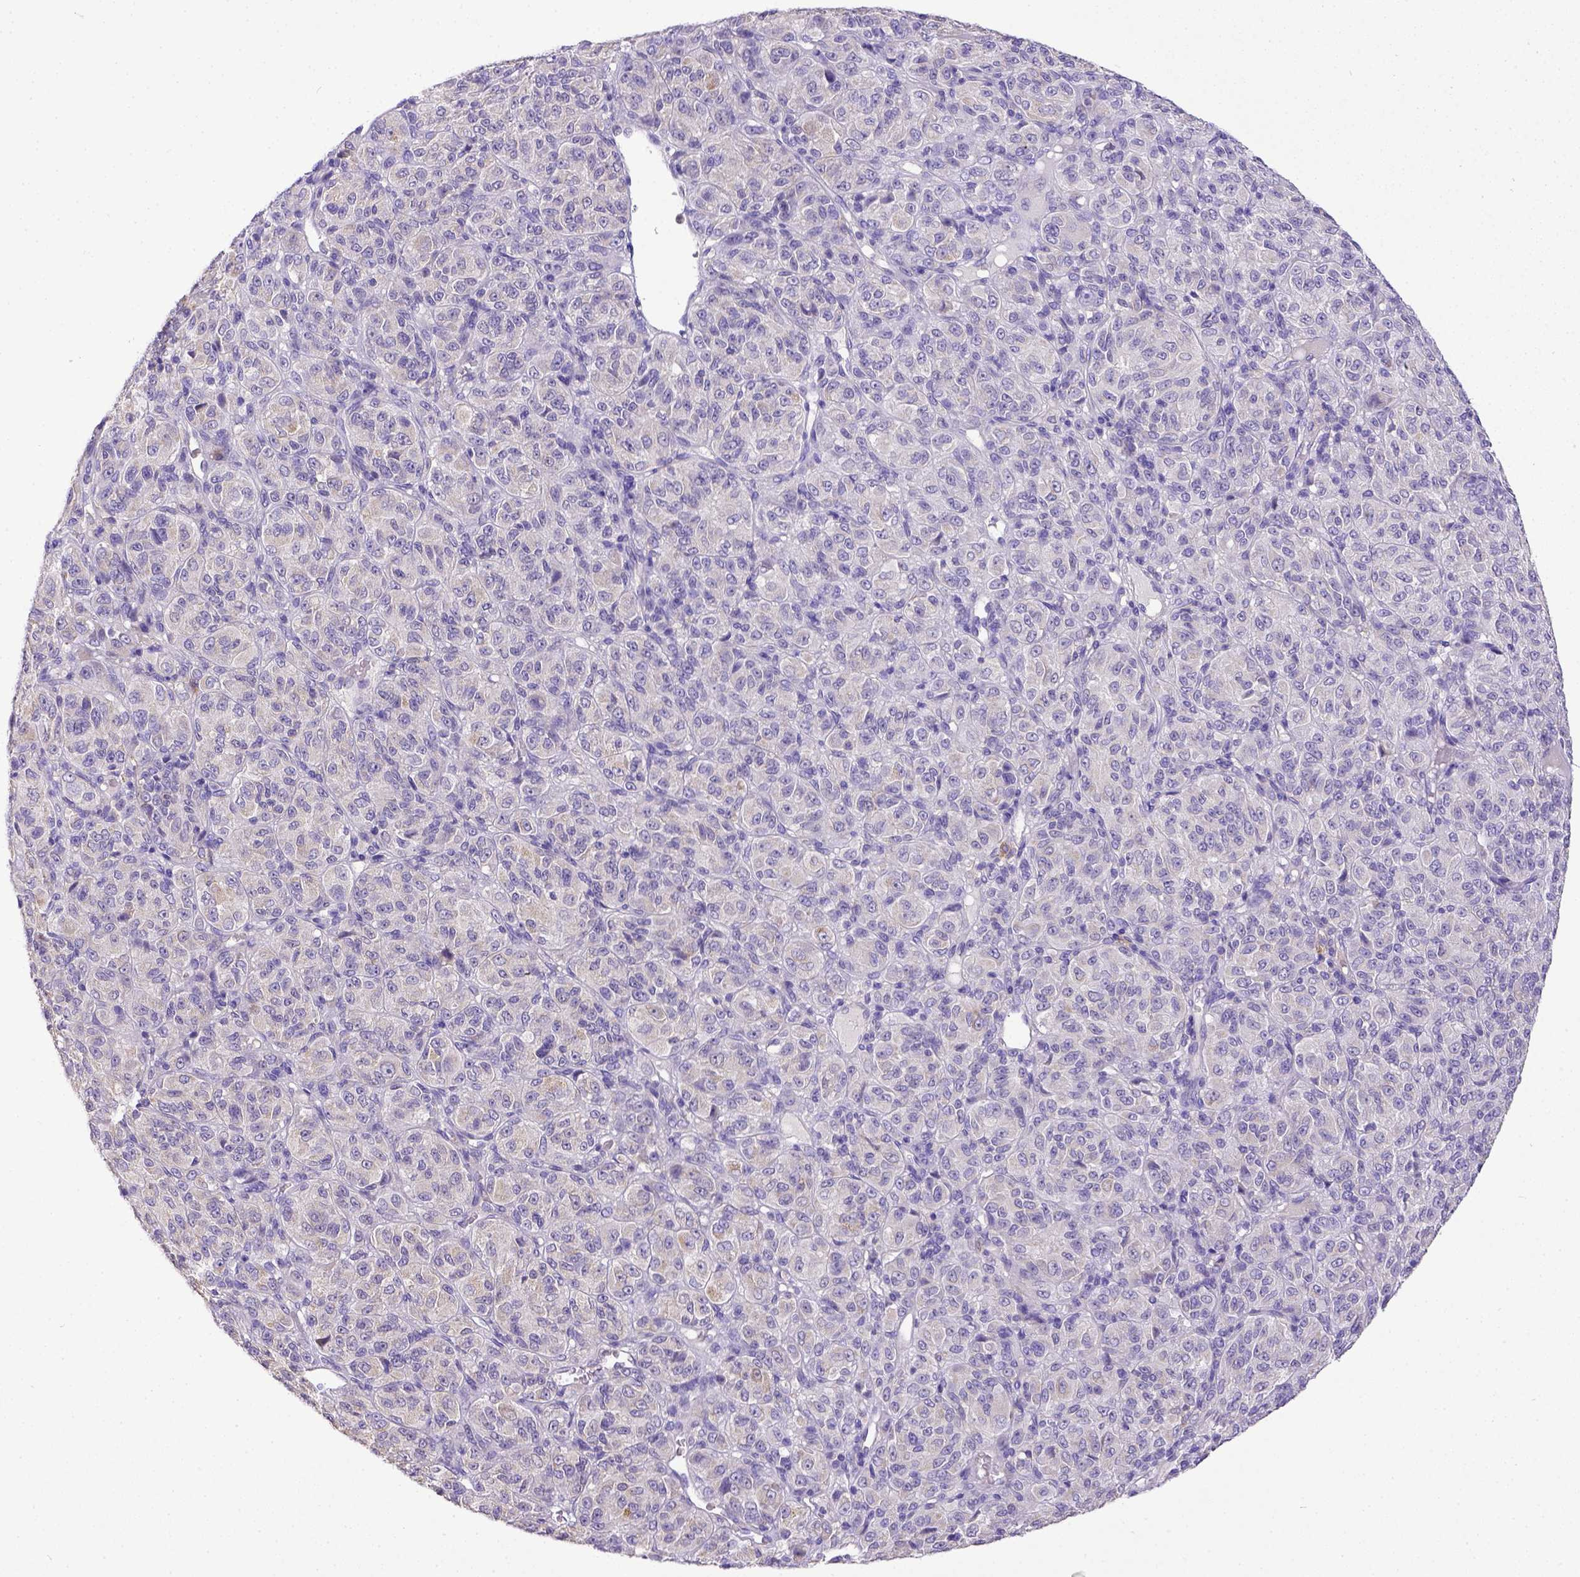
{"staining": {"intensity": "negative", "quantity": "none", "location": "none"}, "tissue": "melanoma", "cell_type": "Tumor cells", "image_type": "cancer", "snomed": [{"axis": "morphology", "description": "Malignant melanoma, Metastatic site"}, {"axis": "topography", "description": "Brain"}], "caption": "Tumor cells show no significant protein positivity in malignant melanoma (metastatic site). (Stains: DAB (3,3'-diaminobenzidine) immunohistochemistry with hematoxylin counter stain, Microscopy: brightfield microscopy at high magnification).", "gene": "CD40", "patient": {"sex": "female", "age": 56}}